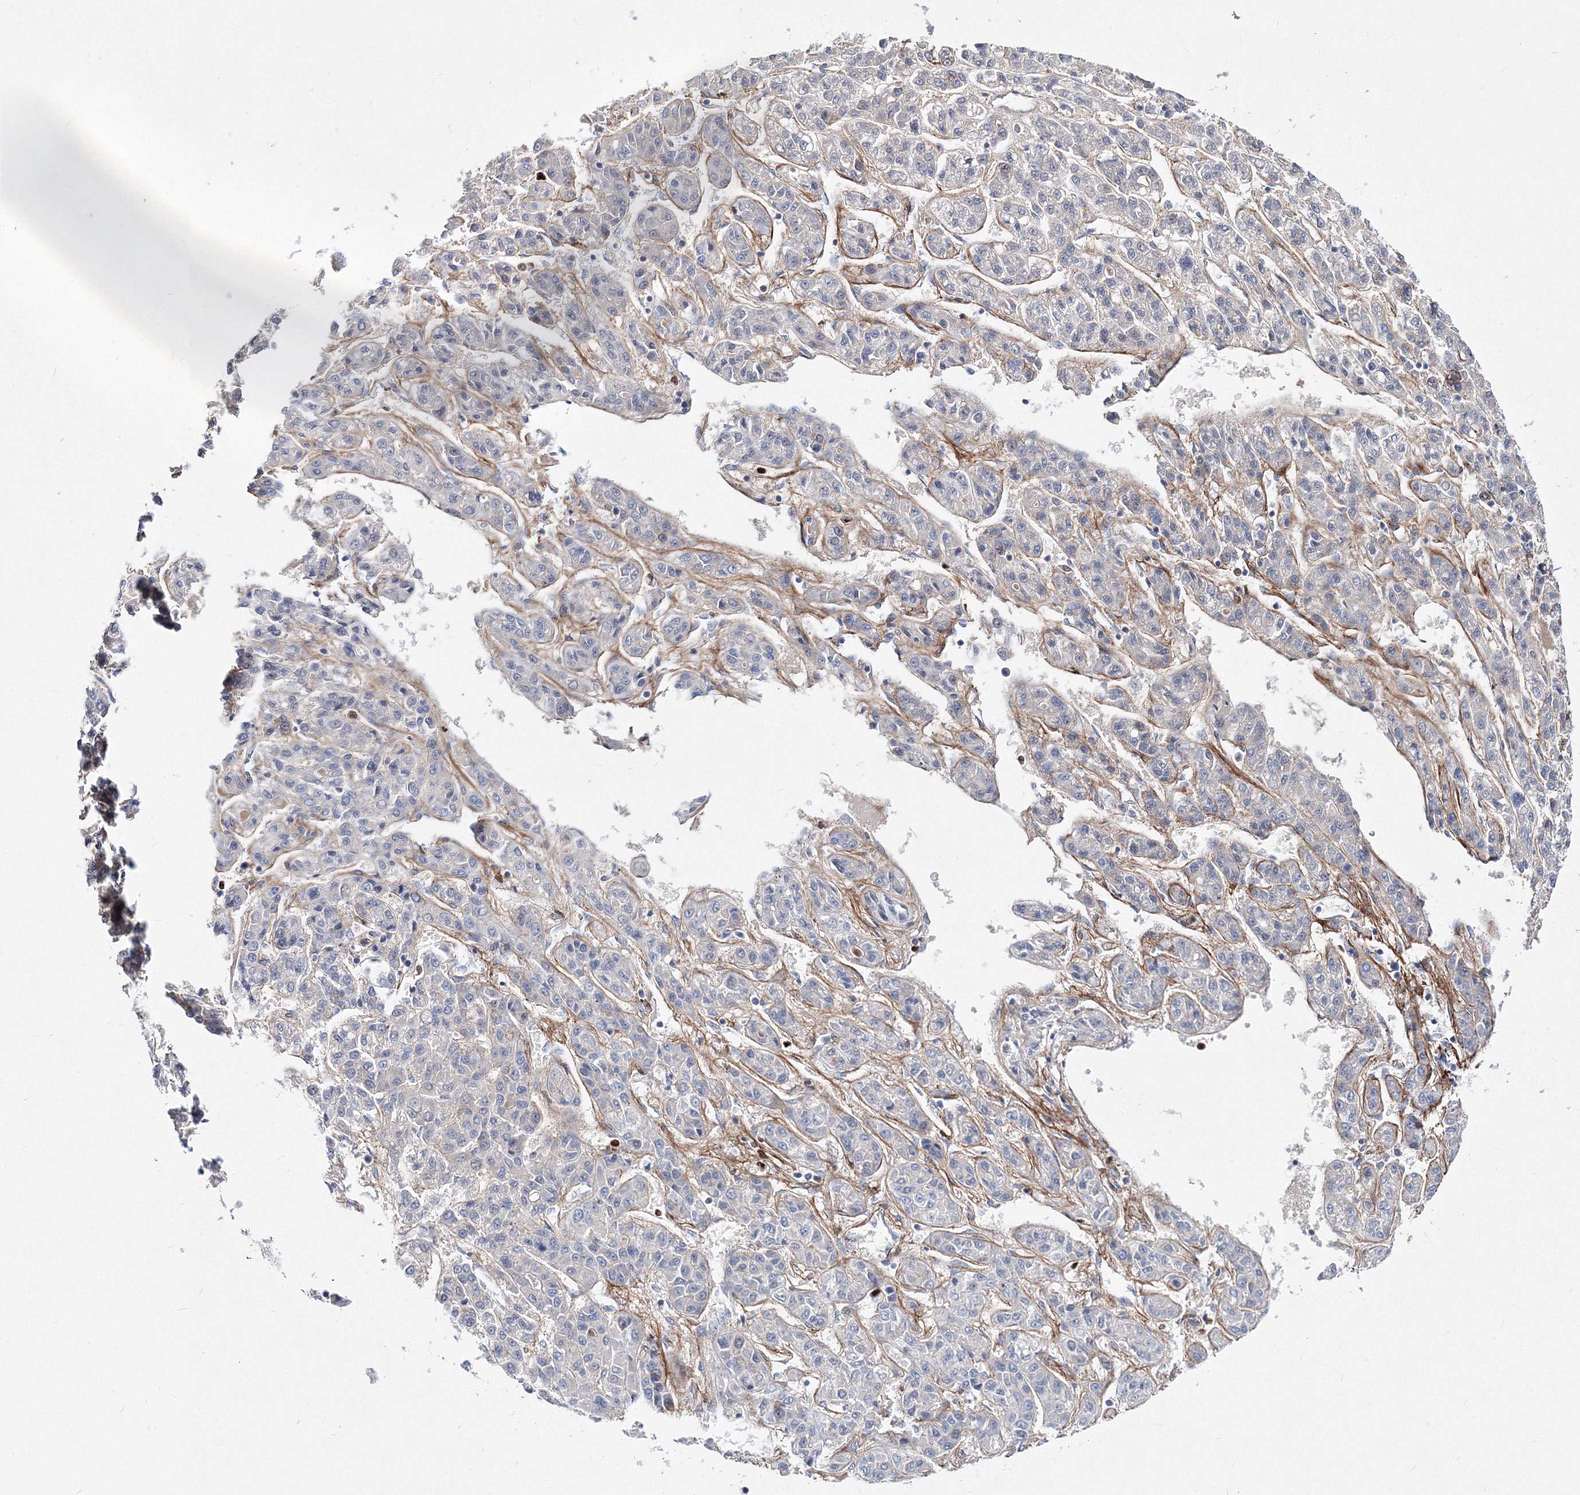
{"staining": {"intensity": "negative", "quantity": "none", "location": "none"}, "tissue": "liver cancer", "cell_type": "Tumor cells", "image_type": "cancer", "snomed": [{"axis": "morphology", "description": "Carcinoma, Hepatocellular, NOS"}, {"axis": "topography", "description": "Liver"}], "caption": "Protein analysis of liver cancer reveals no significant positivity in tumor cells. Nuclei are stained in blue.", "gene": "C11orf52", "patient": {"sex": "male", "age": 70}}